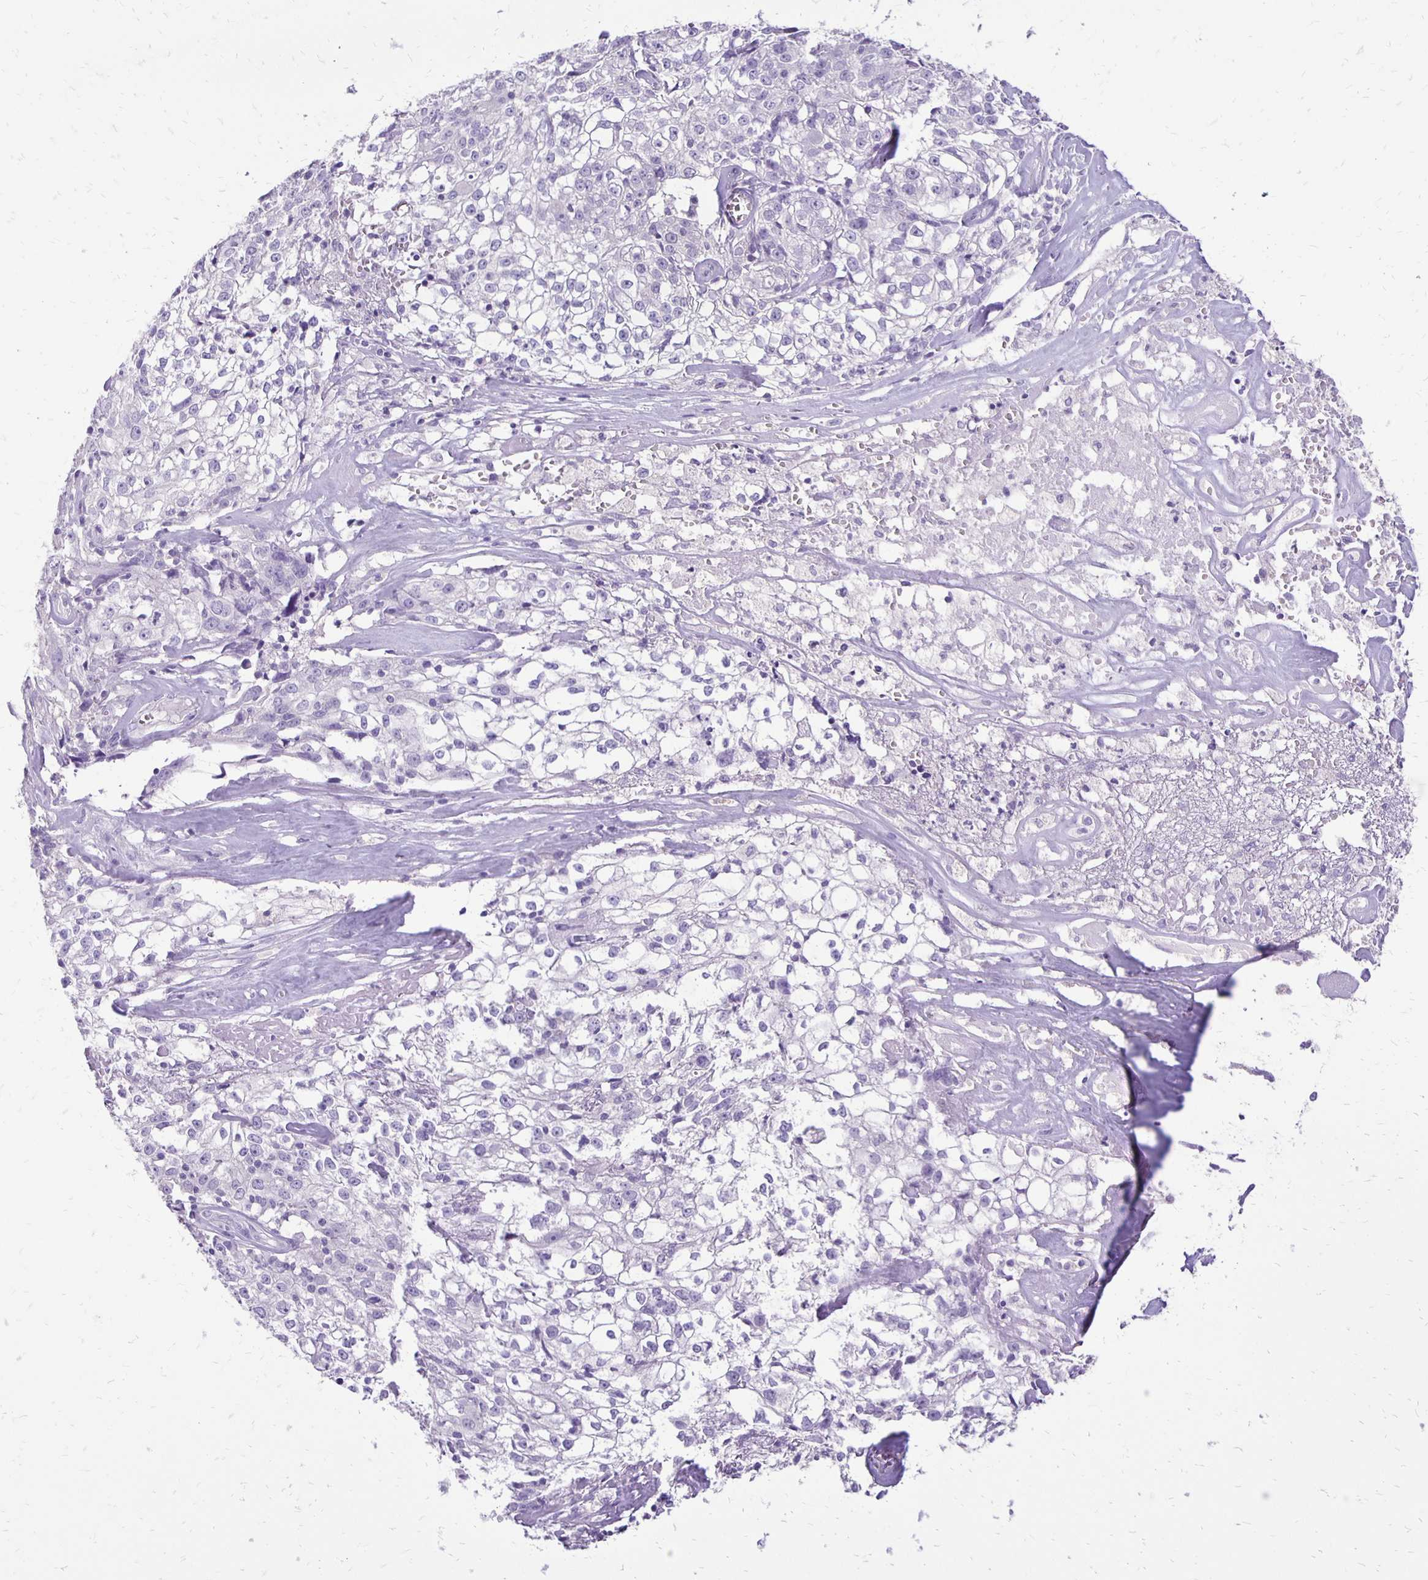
{"staining": {"intensity": "negative", "quantity": "none", "location": "none"}, "tissue": "cervical cancer", "cell_type": "Tumor cells", "image_type": "cancer", "snomed": [{"axis": "morphology", "description": "Squamous cell carcinoma, NOS"}, {"axis": "topography", "description": "Cervix"}], "caption": "High magnification brightfield microscopy of cervical cancer (squamous cell carcinoma) stained with DAB (brown) and counterstained with hematoxylin (blue): tumor cells show no significant expression.", "gene": "ANKRD45", "patient": {"sex": "female", "age": 85}}